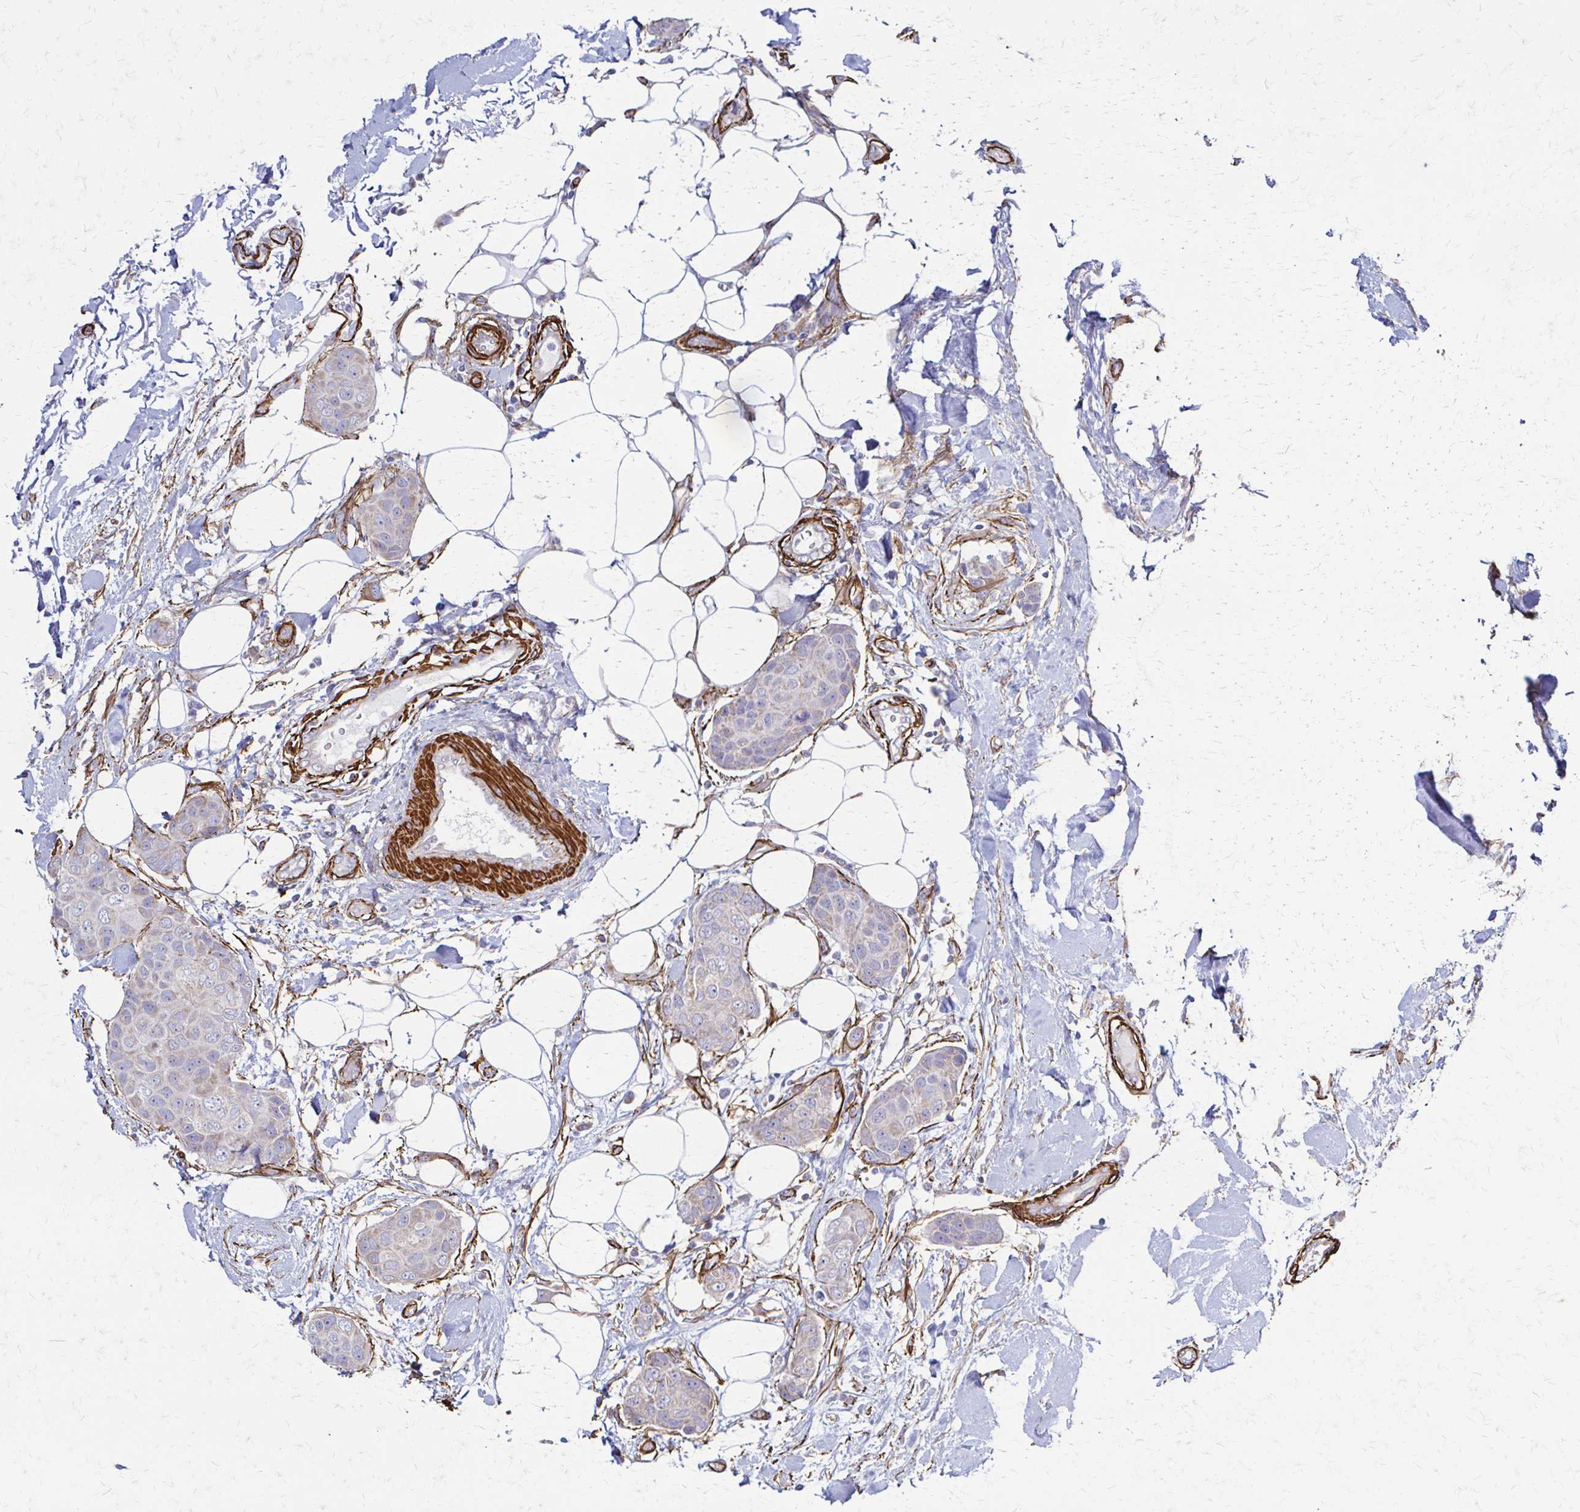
{"staining": {"intensity": "negative", "quantity": "none", "location": "none"}, "tissue": "breast cancer", "cell_type": "Tumor cells", "image_type": "cancer", "snomed": [{"axis": "morphology", "description": "Duct carcinoma"}, {"axis": "topography", "description": "Breast"}, {"axis": "topography", "description": "Lymph node"}], "caption": "Breast cancer (intraductal carcinoma) was stained to show a protein in brown. There is no significant expression in tumor cells. The staining is performed using DAB (3,3'-diaminobenzidine) brown chromogen with nuclei counter-stained in using hematoxylin.", "gene": "TIMMDC1", "patient": {"sex": "female", "age": 80}}